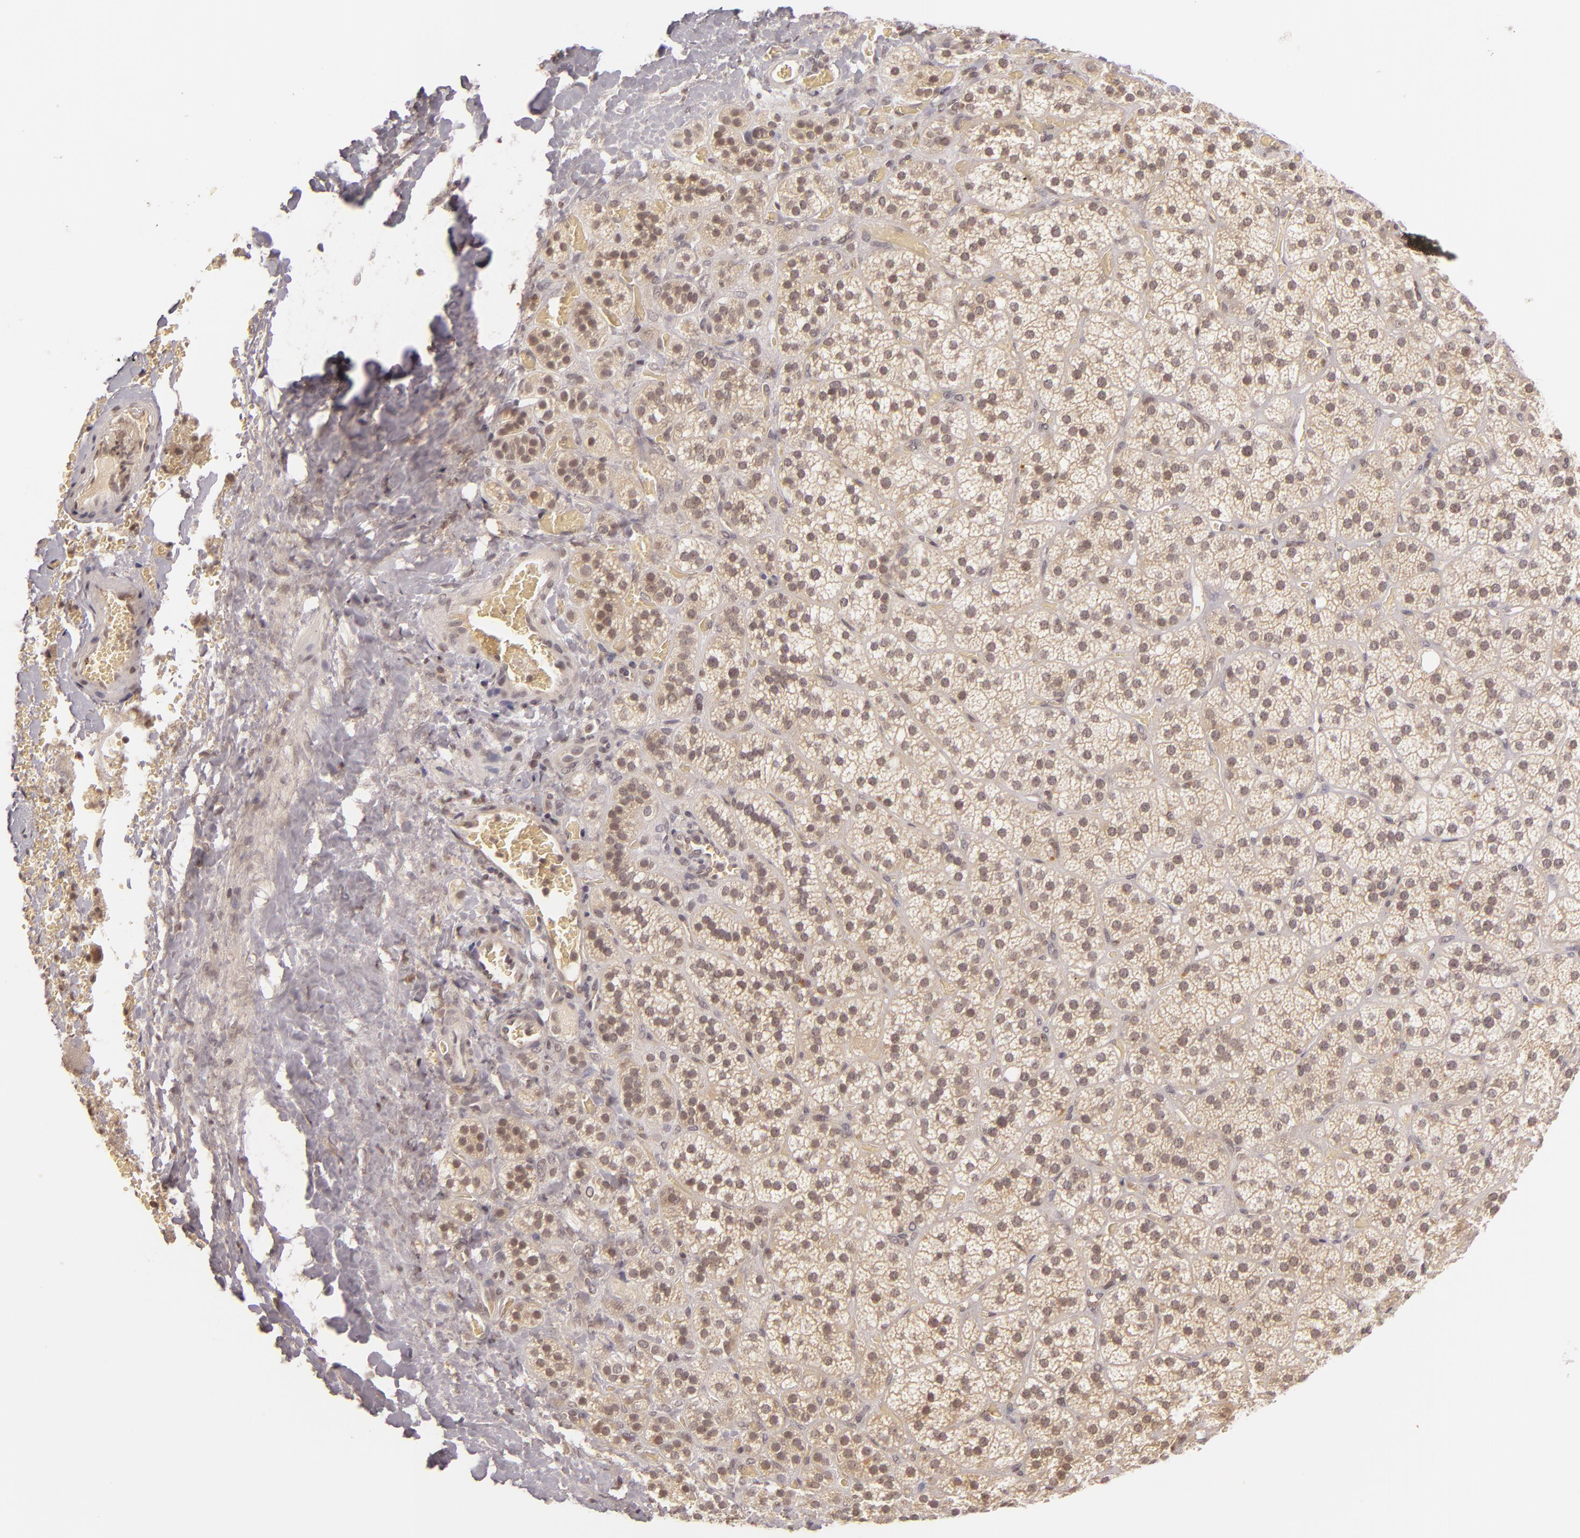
{"staining": {"intensity": "weak", "quantity": ">75%", "location": "cytoplasmic/membranous"}, "tissue": "adrenal gland", "cell_type": "Glandular cells", "image_type": "normal", "snomed": [{"axis": "morphology", "description": "Normal tissue, NOS"}, {"axis": "topography", "description": "Adrenal gland"}], "caption": "Brown immunohistochemical staining in unremarkable adrenal gland shows weak cytoplasmic/membranous staining in about >75% of glandular cells.", "gene": "CASP8", "patient": {"sex": "female", "age": 71}}